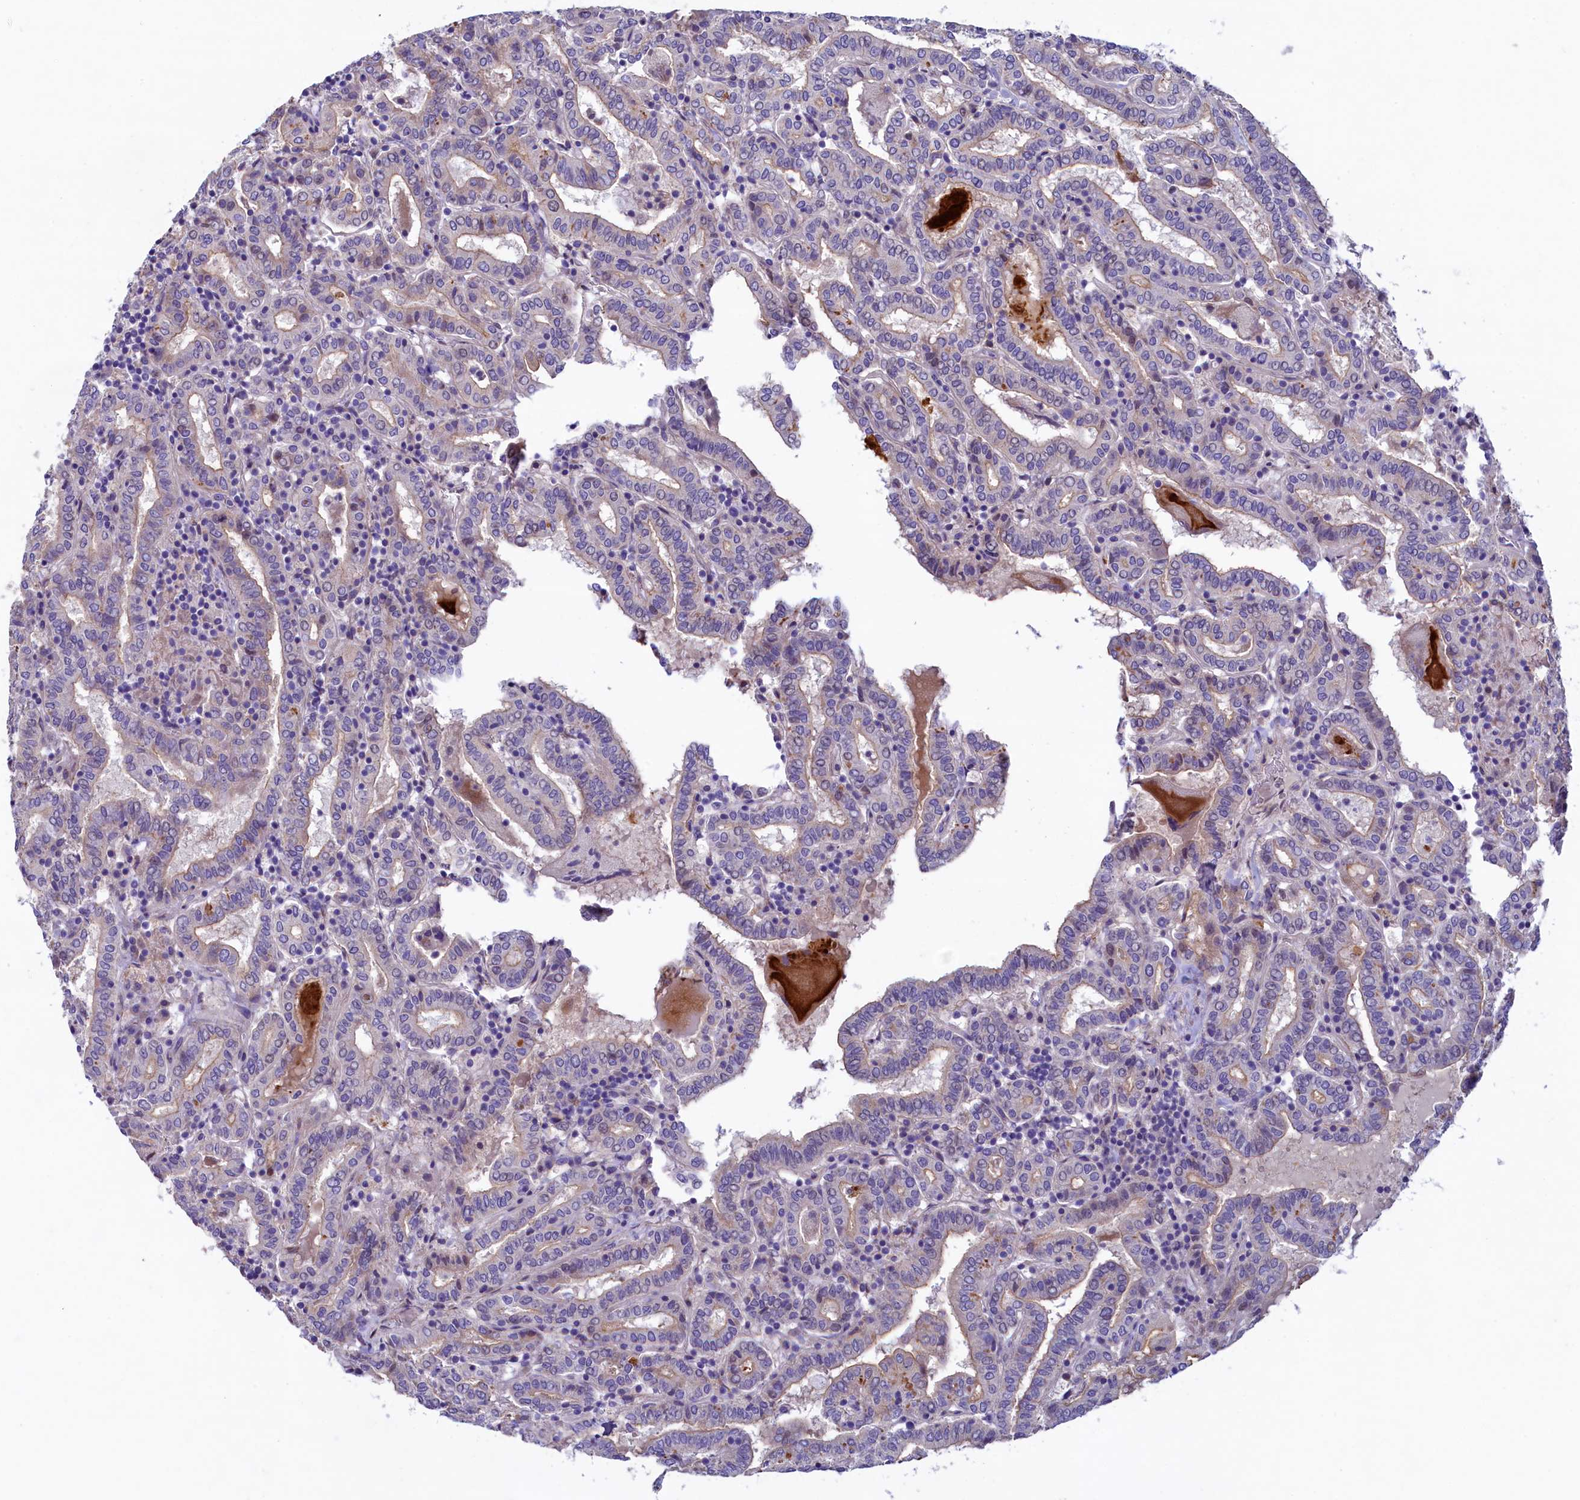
{"staining": {"intensity": "weak", "quantity": "<25%", "location": "cytoplasmic/membranous"}, "tissue": "thyroid cancer", "cell_type": "Tumor cells", "image_type": "cancer", "snomed": [{"axis": "morphology", "description": "Papillary adenocarcinoma, NOS"}, {"axis": "topography", "description": "Thyroid gland"}], "caption": "High magnification brightfield microscopy of thyroid cancer stained with DAB (brown) and counterstained with hematoxylin (blue): tumor cells show no significant expression.", "gene": "KRBOX5", "patient": {"sex": "female", "age": 72}}